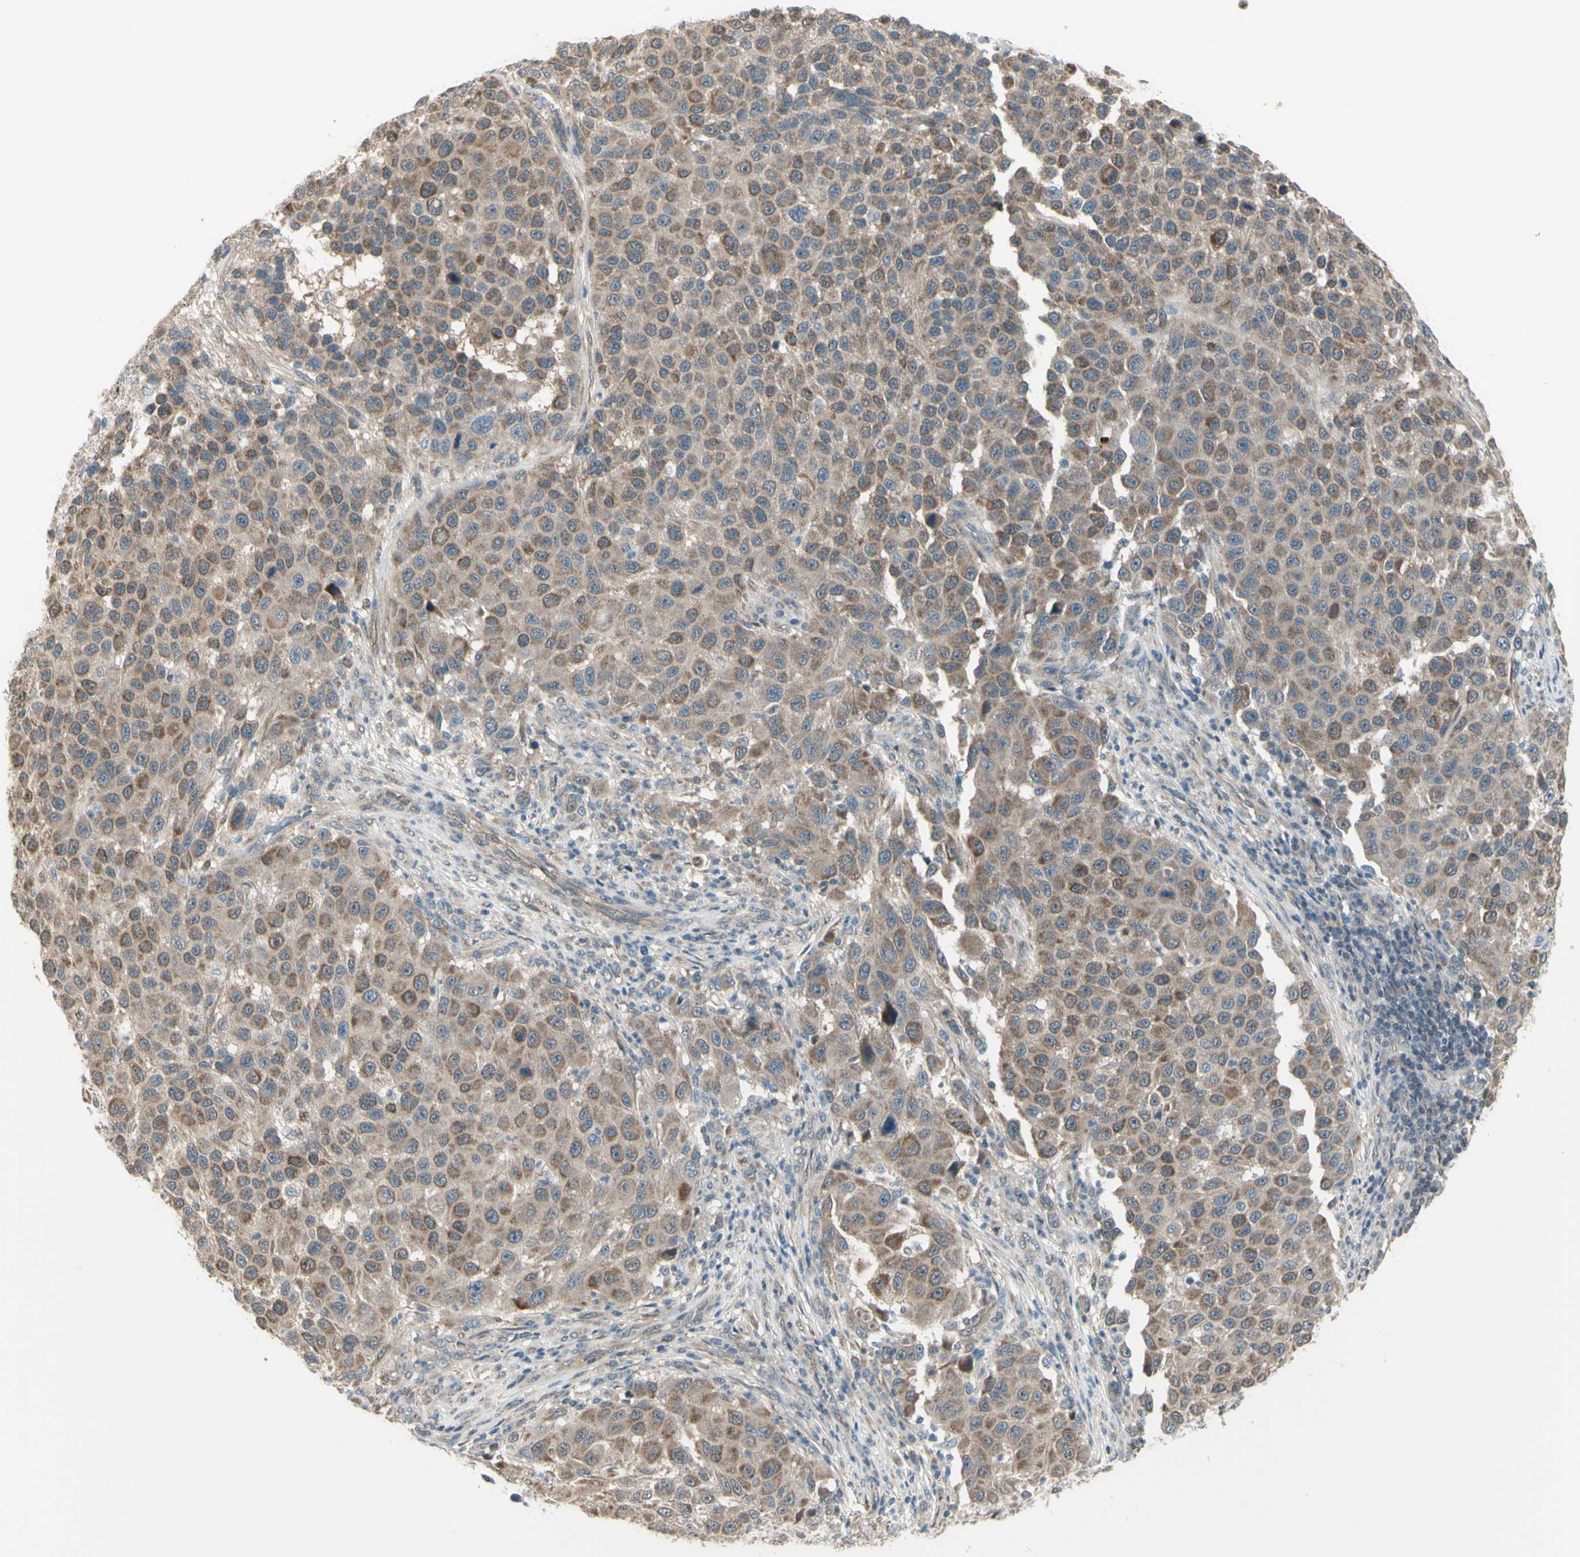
{"staining": {"intensity": "moderate", "quantity": ">75%", "location": "cytoplasmic/membranous"}, "tissue": "melanoma", "cell_type": "Tumor cells", "image_type": "cancer", "snomed": [{"axis": "morphology", "description": "Malignant melanoma, Metastatic site"}, {"axis": "topography", "description": "Lymph node"}], "caption": "Malignant melanoma (metastatic site) stained for a protein (brown) demonstrates moderate cytoplasmic/membranous positive positivity in about >75% of tumor cells.", "gene": "NAXD", "patient": {"sex": "male", "age": 61}}